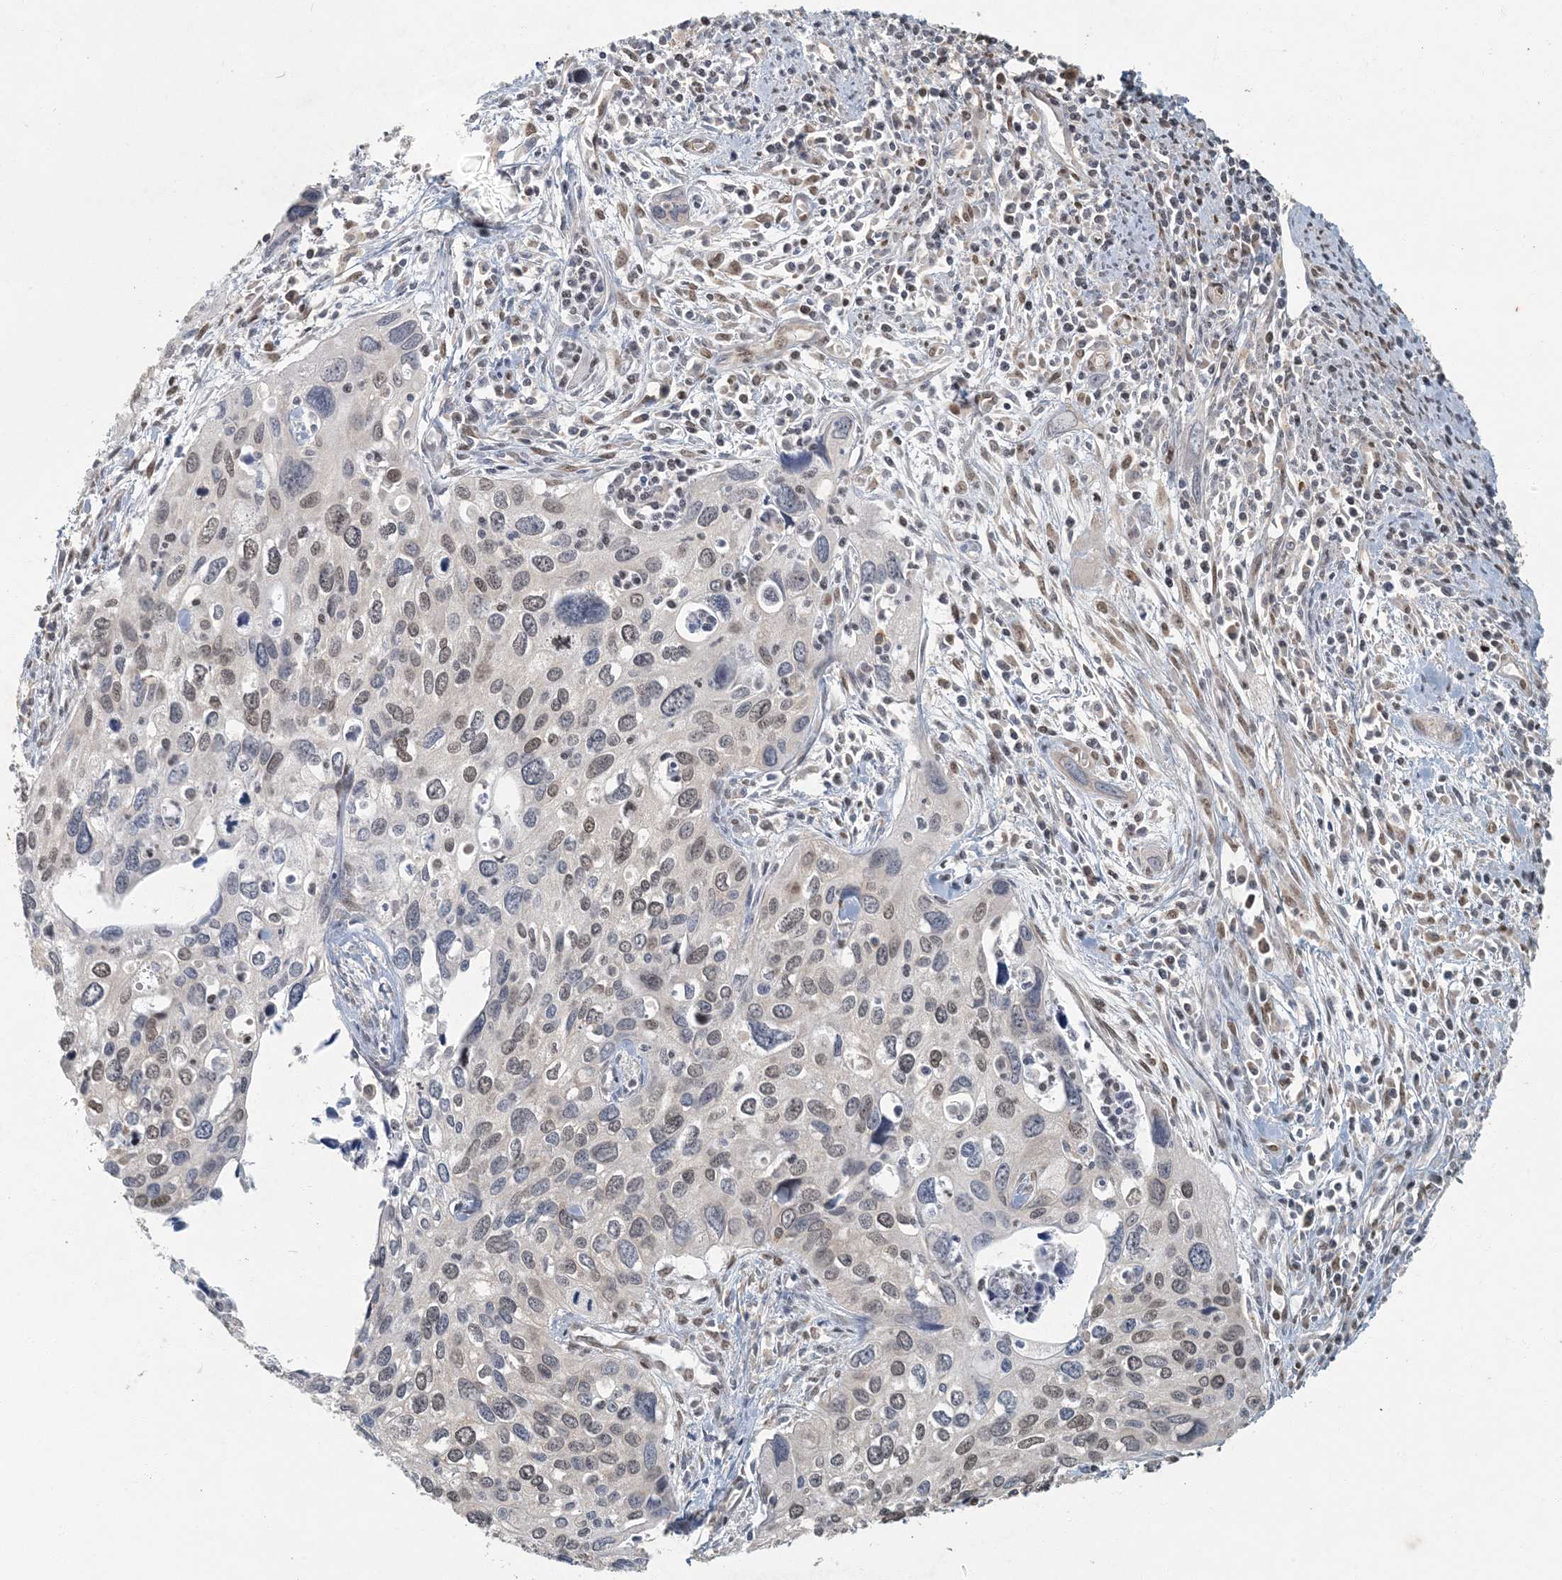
{"staining": {"intensity": "weak", "quantity": "25%-75%", "location": "nuclear"}, "tissue": "cervical cancer", "cell_type": "Tumor cells", "image_type": "cancer", "snomed": [{"axis": "morphology", "description": "Squamous cell carcinoma, NOS"}, {"axis": "topography", "description": "Cervix"}], "caption": "Cervical squamous cell carcinoma tissue demonstrates weak nuclear staining in about 25%-75% of tumor cells", "gene": "AK9", "patient": {"sex": "female", "age": 55}}